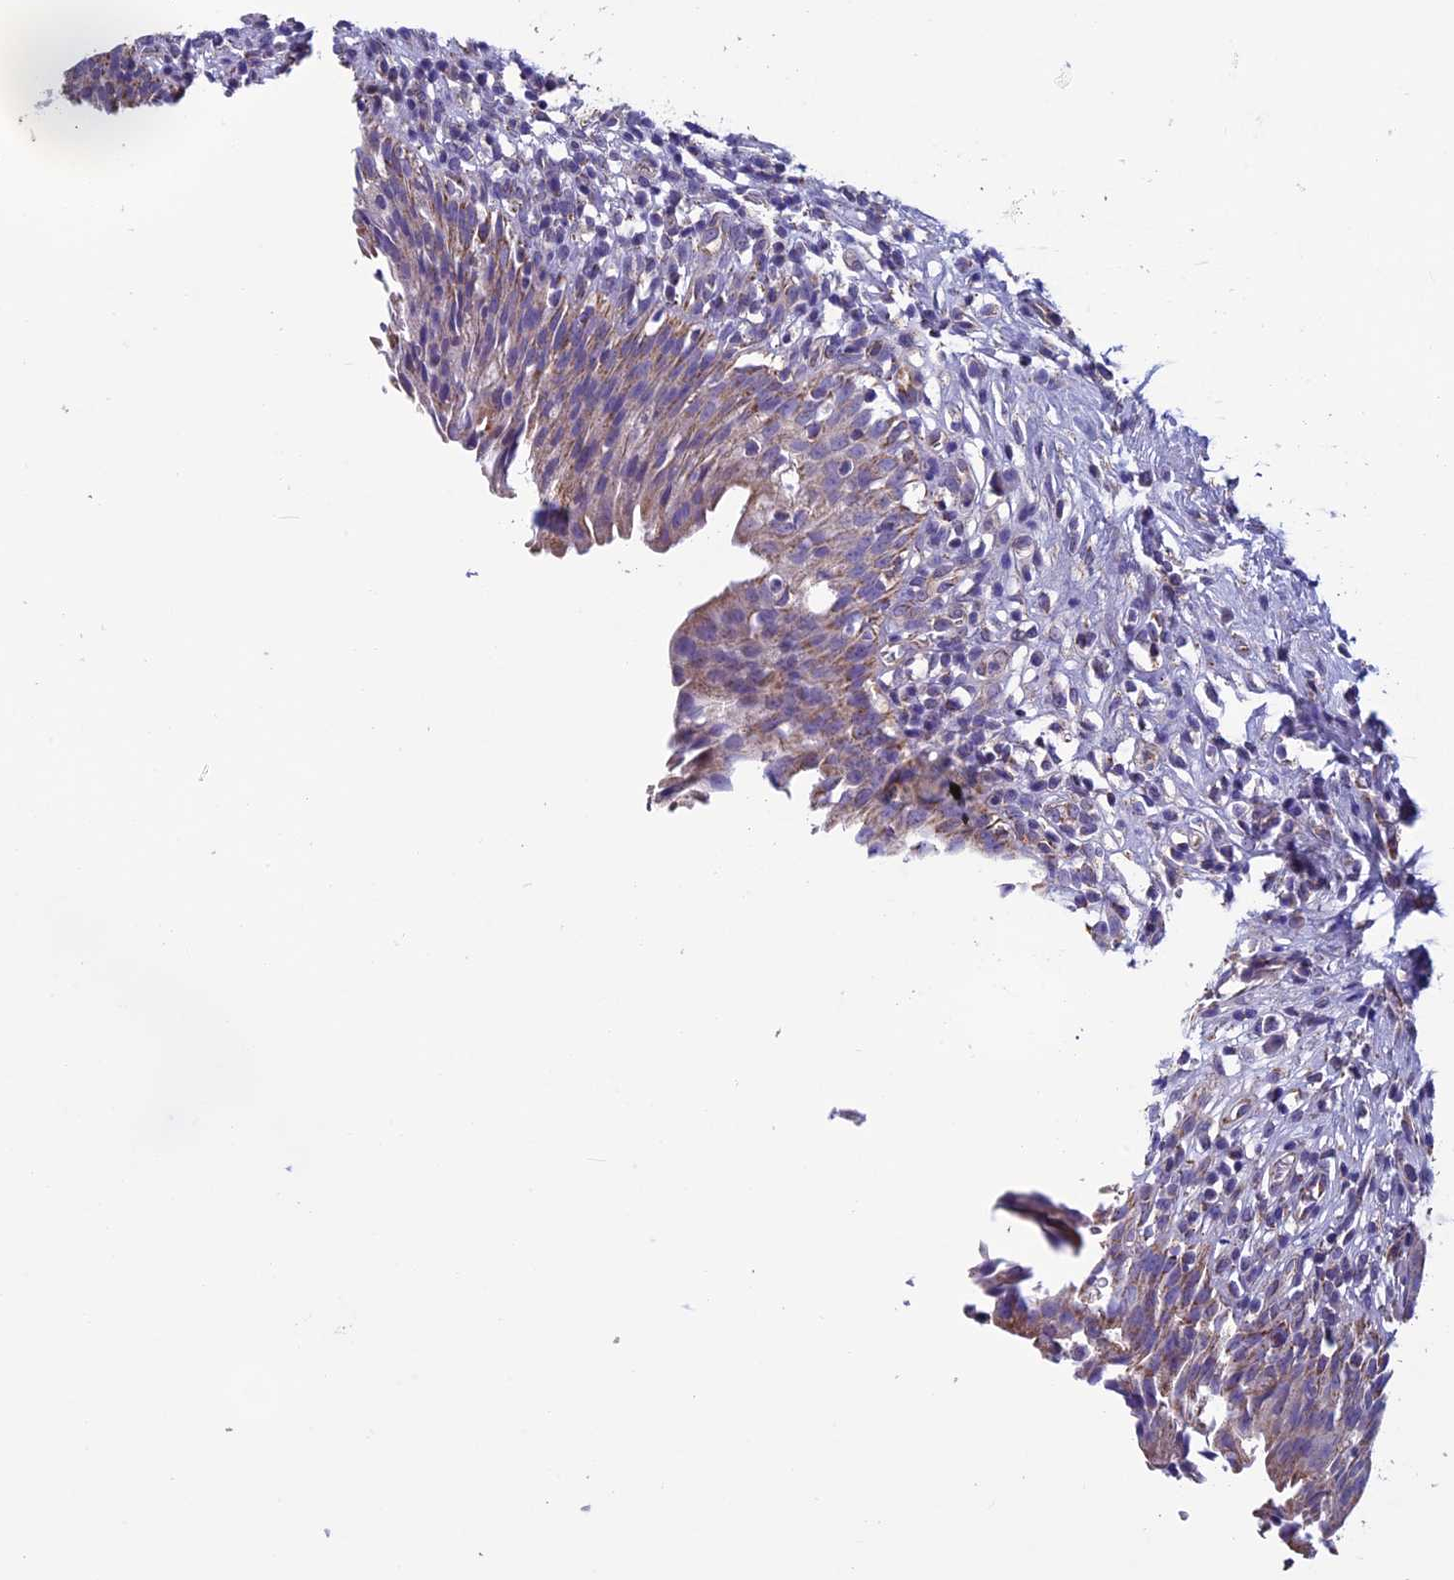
{"staining": {"intensity": "moderate", "quantity": ">75%", "location": "cytoplasmic/membranous"}, "tissue": "urinary bladder", "cell_type": "Urothelial cells", "image_type": "normal", "snomed": [{"axis": "morphology", "description": "Normal tissue, NOS"}, {"axis": "morphology", "description": "Inflammation, NOS"}, {"axis": "topography", "description": "Urinary bladder"}], "caption": "This is a micrograph of immunohistochemistry (IHC) staining of normal urinary bladder, which shows moderate expression in the cytoplasmic/membranous of urothelial cells.", "gene": "MFSD12", "patient": {"sex": "male", "age": 63}}